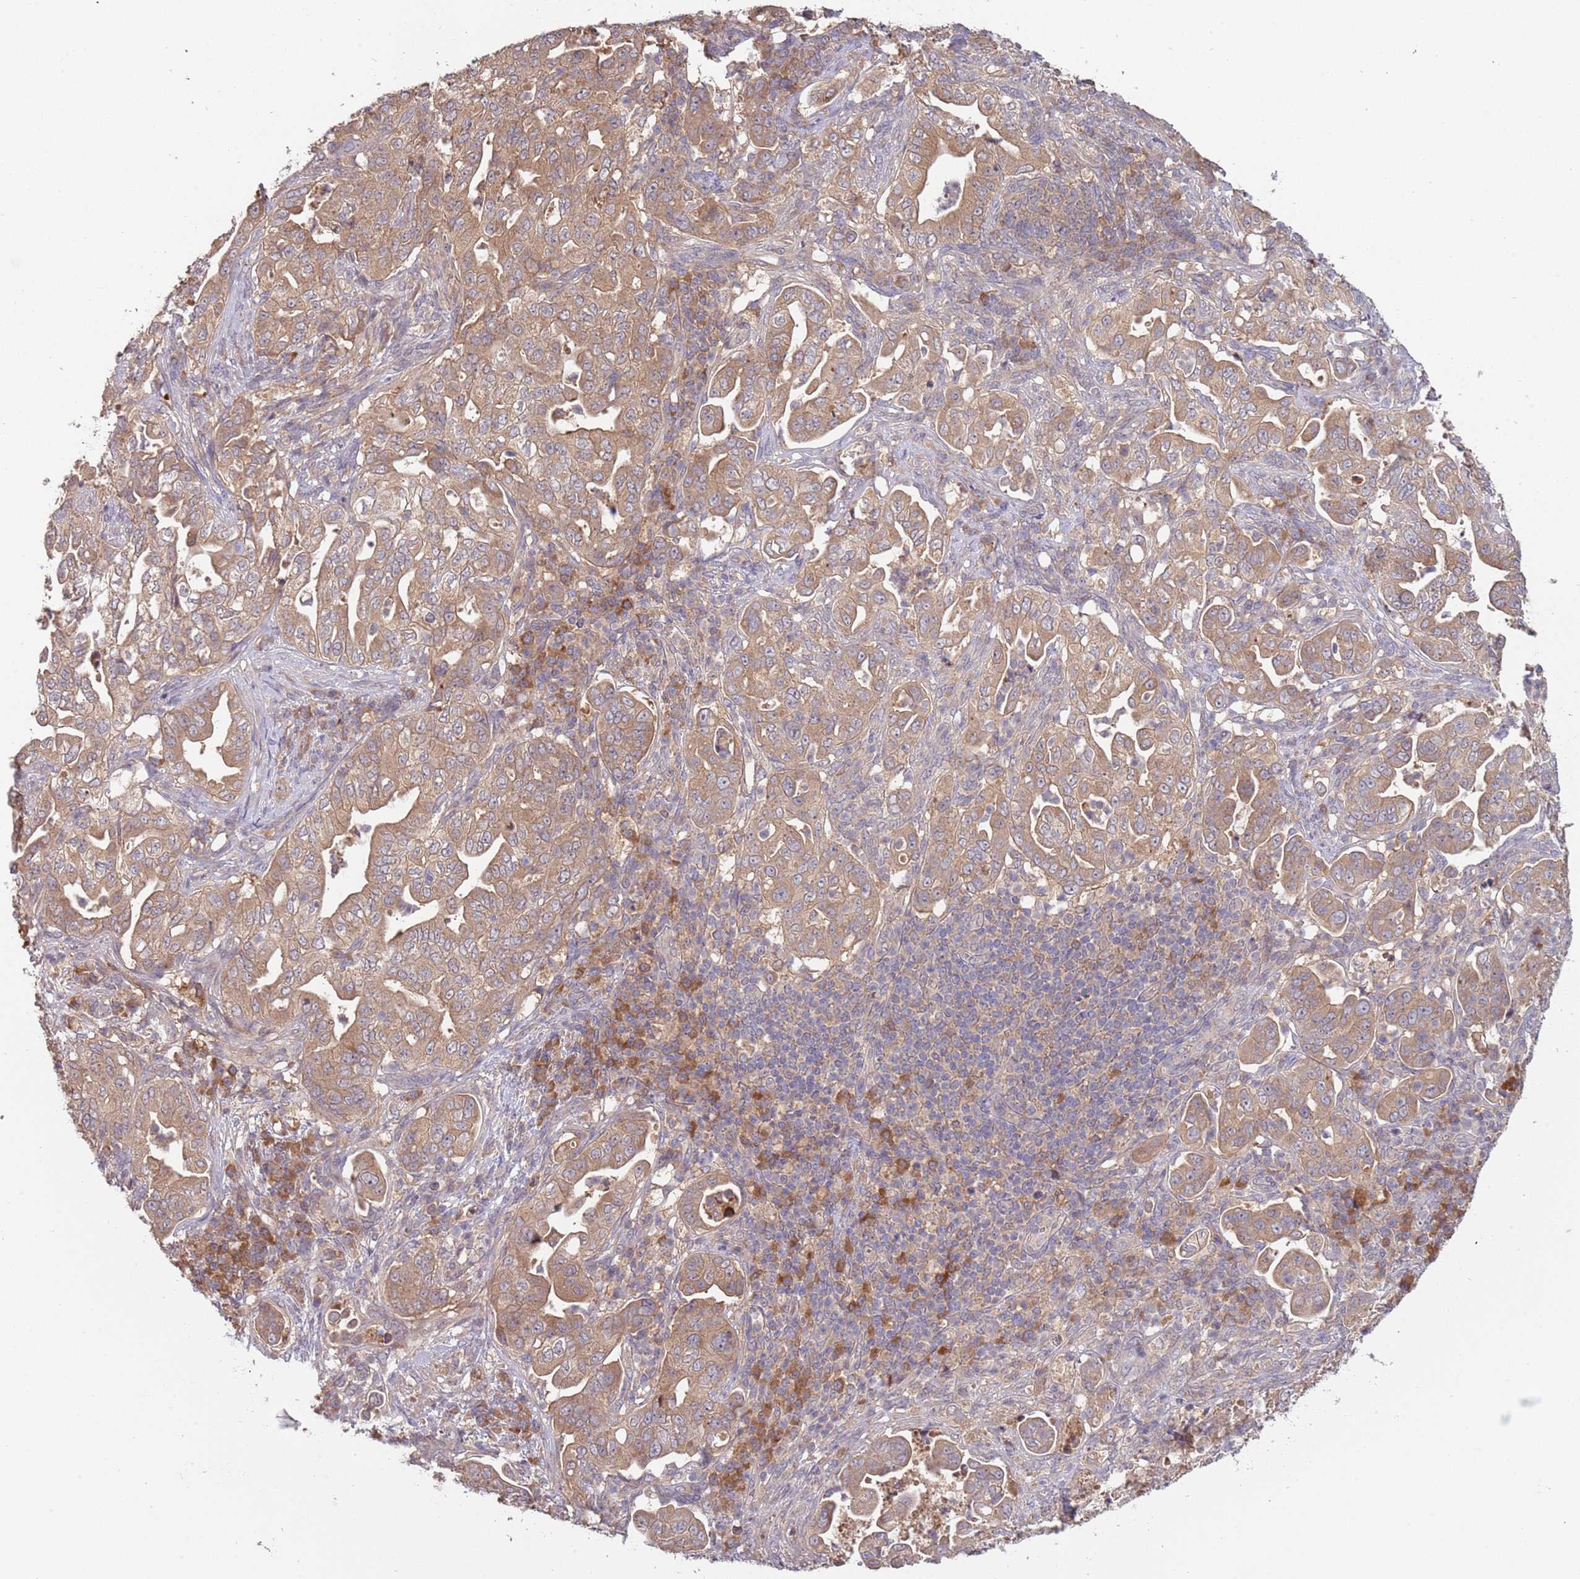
{"staining": {"intensity": "moderate", "quantity": ">75%", "location": "cytoplasmic/membranous"}, "tissue": "pancreatic cancer", "cell_type": "Tumor cells", "image_type": "cancer", "snomed": [{"axis": "morphology", "description": "Normal tissue, NOS"}, {"axis": "morphology", "description": "Adenocarcinoma, NOS"}, {"axis": "topography", "description": "Lymph node"}, {"axis": "topography", "description": "Pancreas"}], "caption": "Moderate cytoplasmic/membranous expression for a protein is present in about >75% of tumor cells of pancreatic adenocarcinoma using immunohistochemistry (IHC).", "gene": "USP32", "patient": {"sex": "female", "age": 67}}